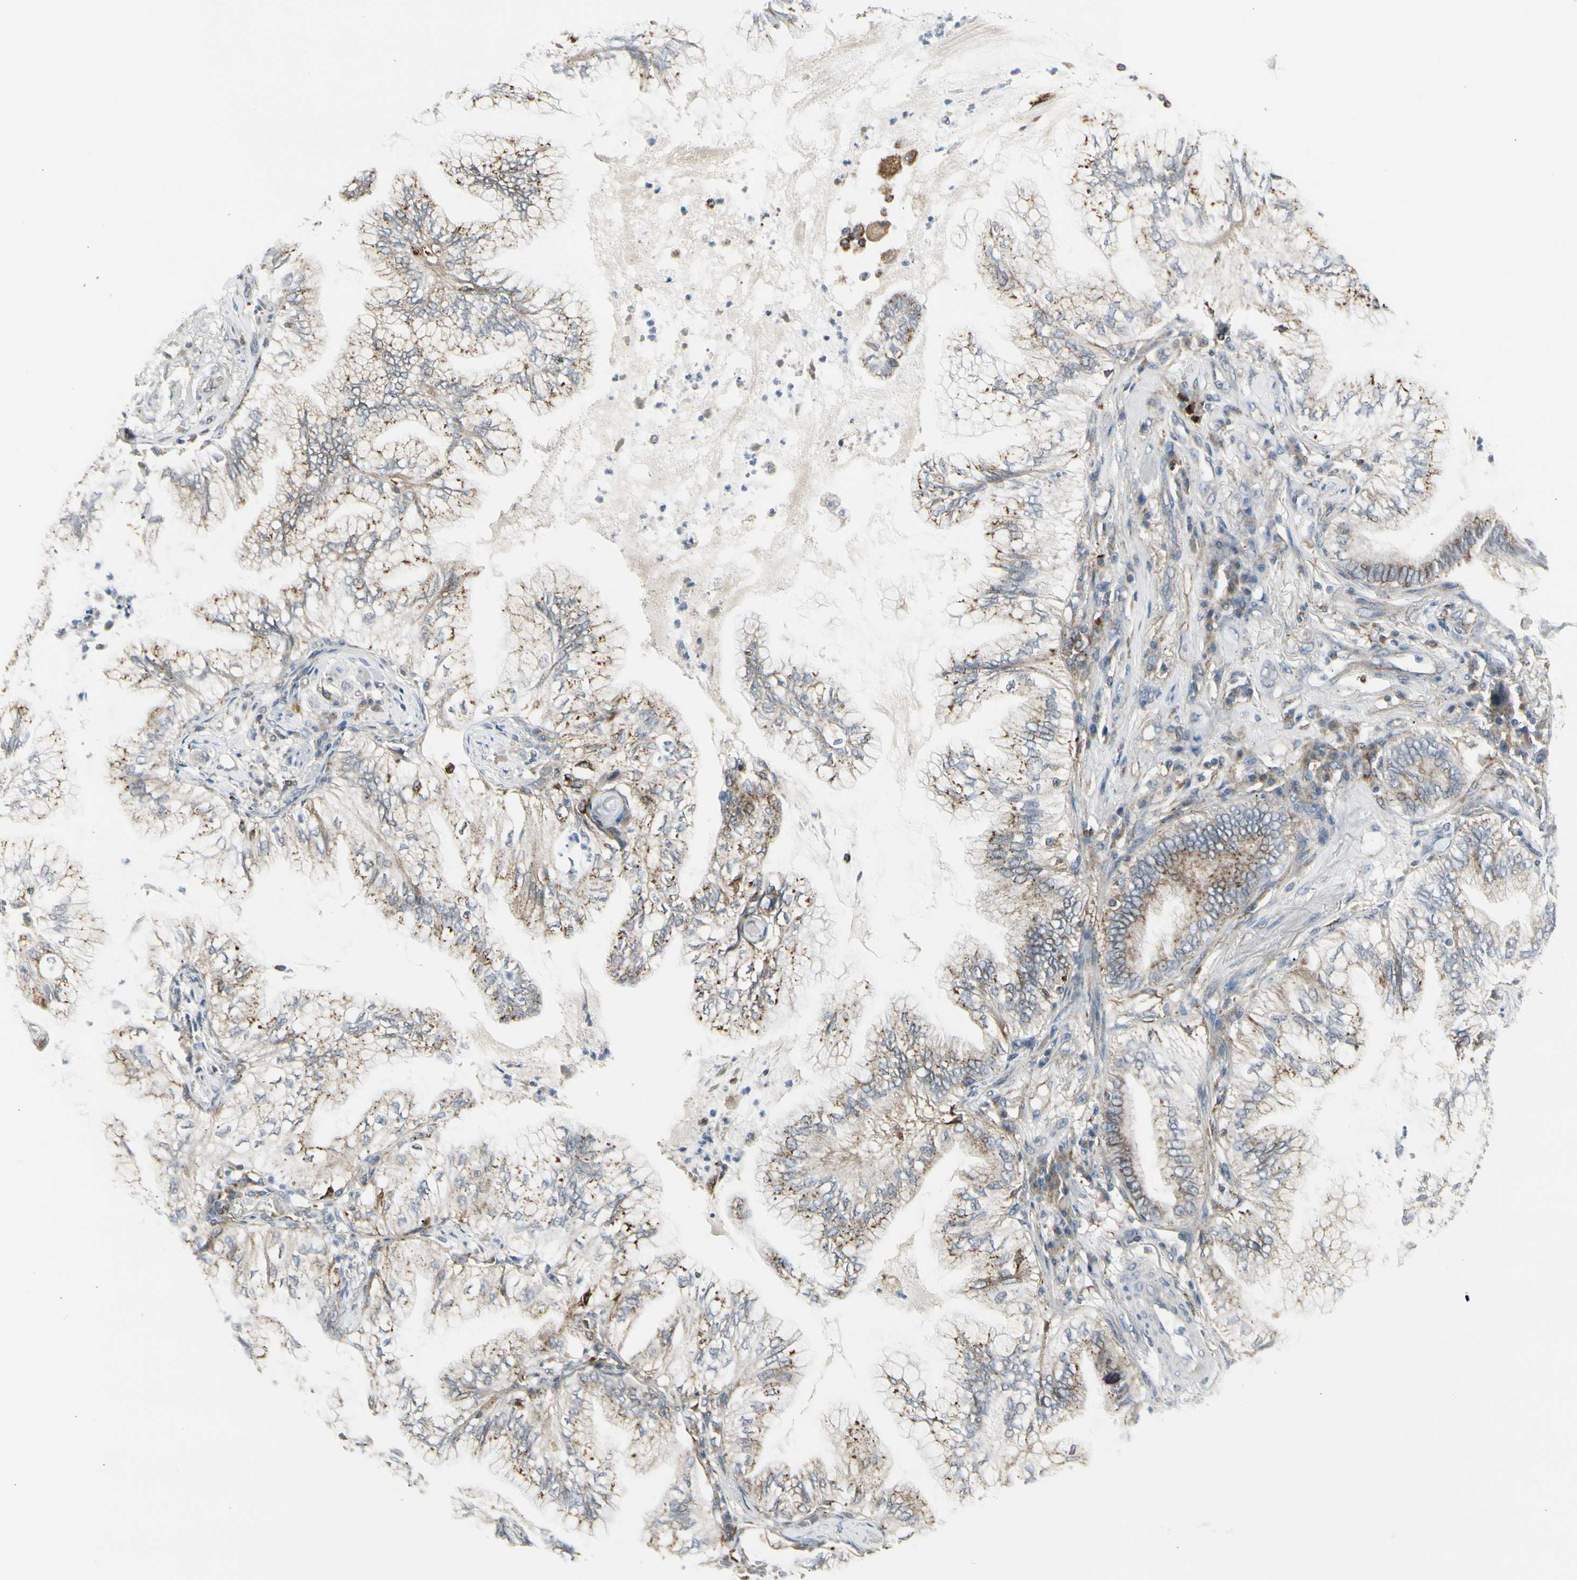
{"staining": {"intensity": "moderate", "quantity": "<25%", "location": "cytoplasmic/membranous"}, "tissue": "lung cancer", "cell_type": "Tumor cells", "image_type": "cancer", "snomed": [{"axis": "morphology", "description": "Normal tissue, NOS"}, {"axis": "morphology", "description": "Adenocarcinoma, NOS"}, {"axis": "topography", "description": "Bronchus"}, {"axis": "topography", "description": "Lung"}], "caption": "High-power microscopy captured an IHC histopathology image of lung cancer (adenocarcinoma), revealing moderate cytoplasmic/membranous positivity in approximately <25% of tumor cells. Ihc stains the protein in brown and the nuclei are stained blue.", "gene": "ATP6V1B2", "patient": {"sex": "female", "age": 70}}